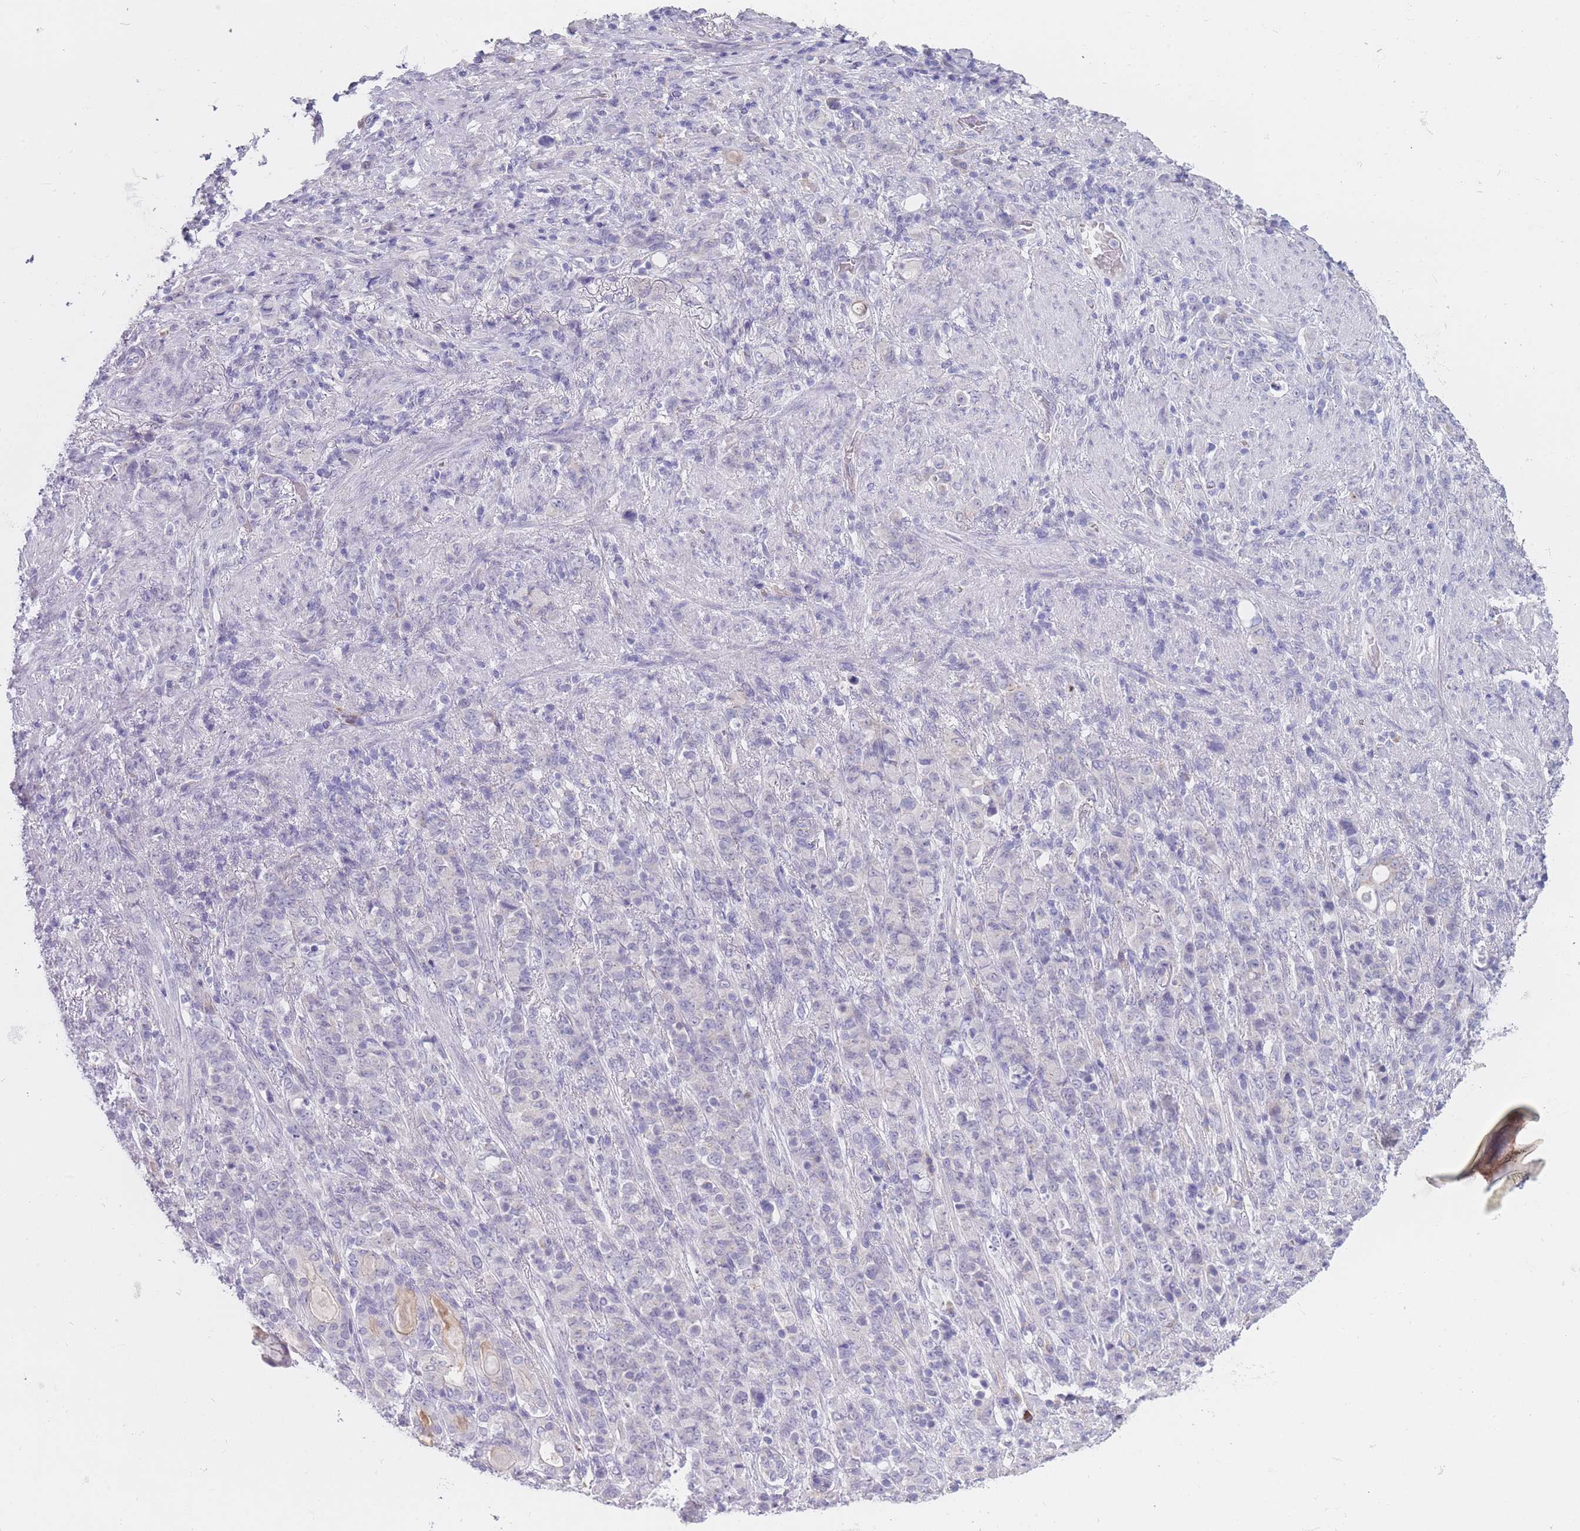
{"staining": {"intensity": "negative", "quantity": "none", "location": "none"}, "tissue": "stomach cancer", "cell_type": "Tumor cells", "image_type": "cancer", "snomed": [{"axis": "morphology", "description": "Adenocarcinoma, NOS"}, {"axis": "topography", "description": "Stomach"}], "caption": "This is a micrograph of IHC staining of stomach adenocarcinoma, which shows no positivity in tumor cells.", "gene": "DCANP1", "patient": {"sex": "female", "age": 79}}